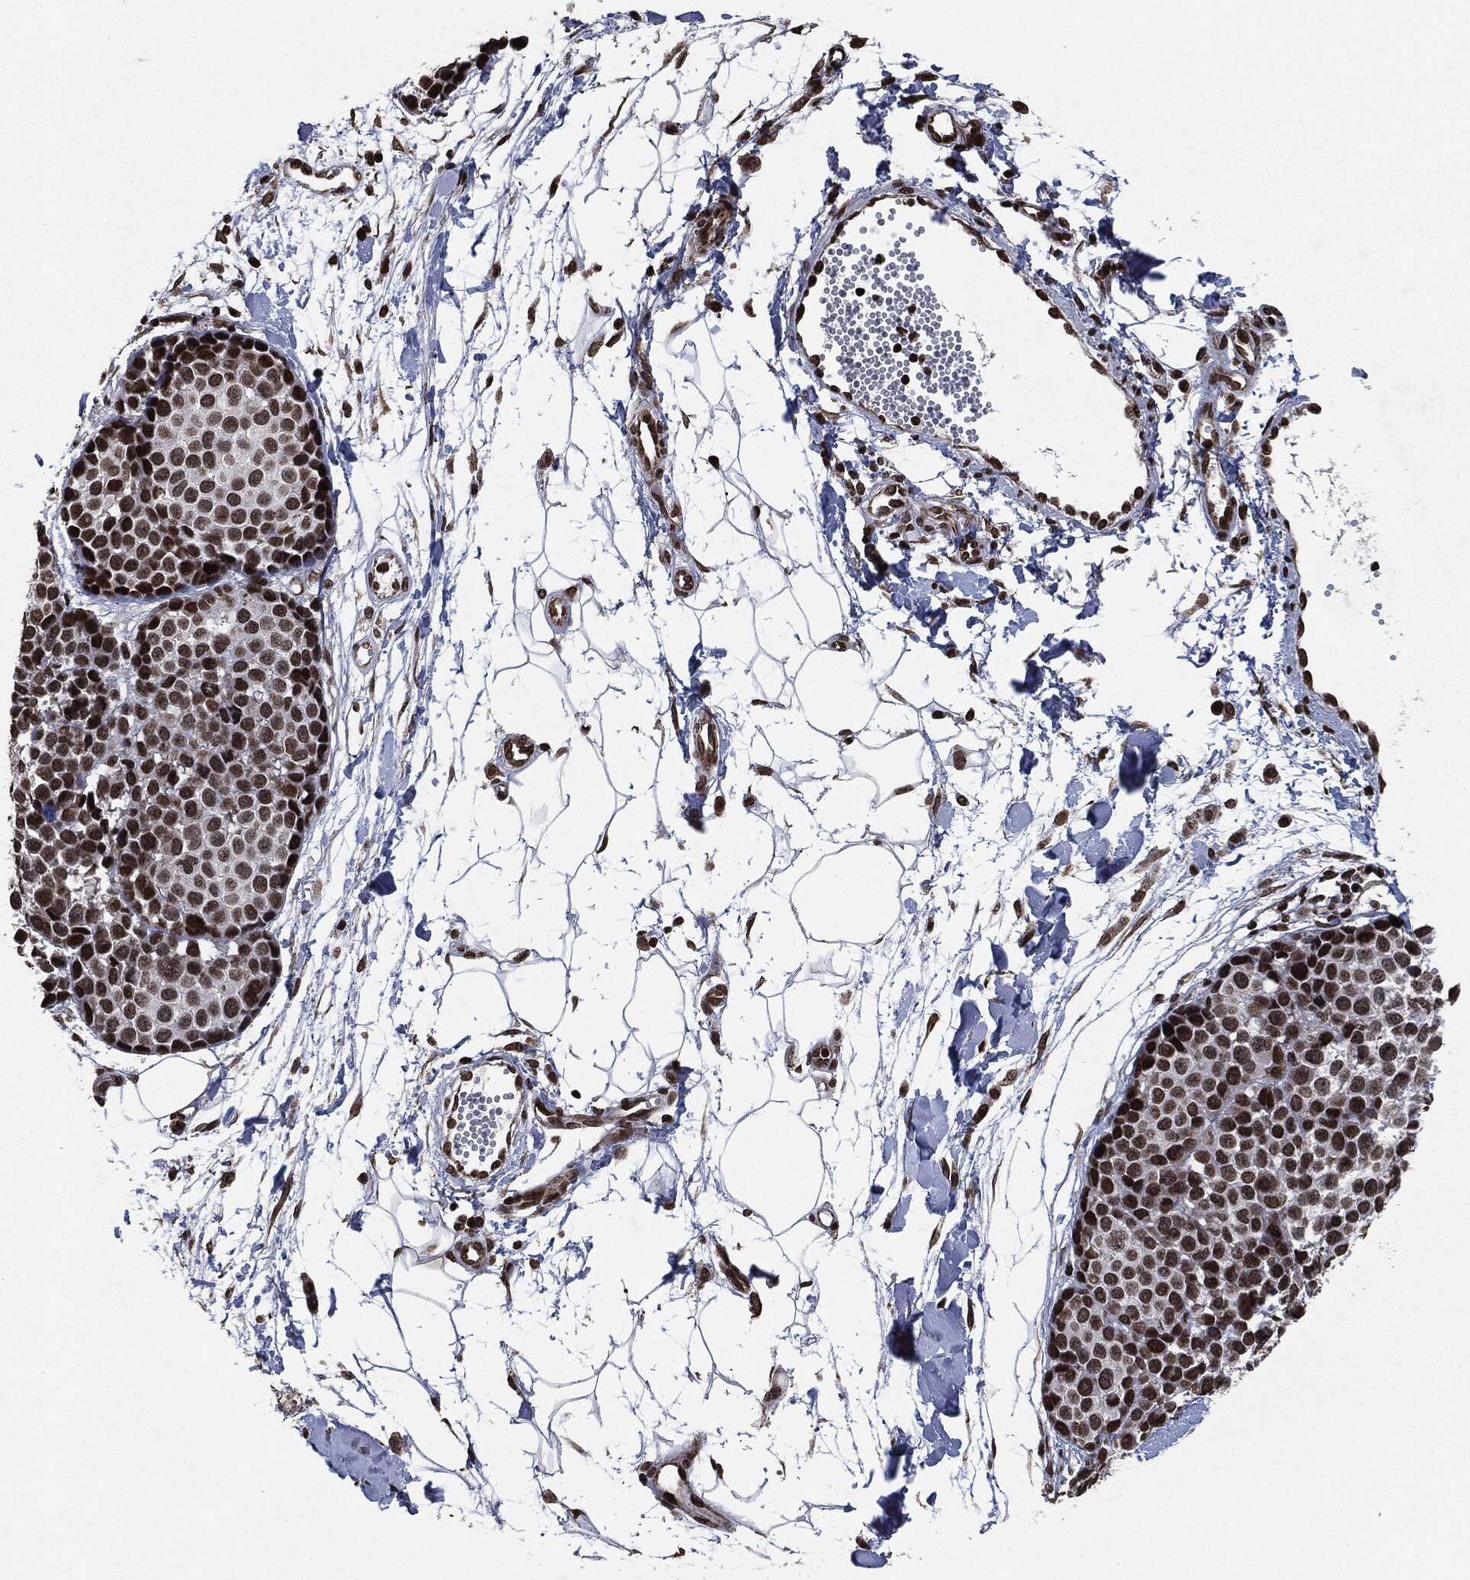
{"staining": {"intensity": "strong", "quantity": "25%-75%", "location": "nuclear"}, "tissue": "melanoma", "cell_type": "Tumor cells", "image_type": "cancer", "snomed": [{"axis": "morphology", "description": "Malignant melanoma, NOS"}, {"axis": "topography", "description": "Skin"}], "caption": "Malignant melanoma stained with DAB IHC reveals high levels of strong nuclear positivity in approximately 25%-75% of tumor cells.", "gene": "JUN", "patient": {"sex": "female", "age": 86}}